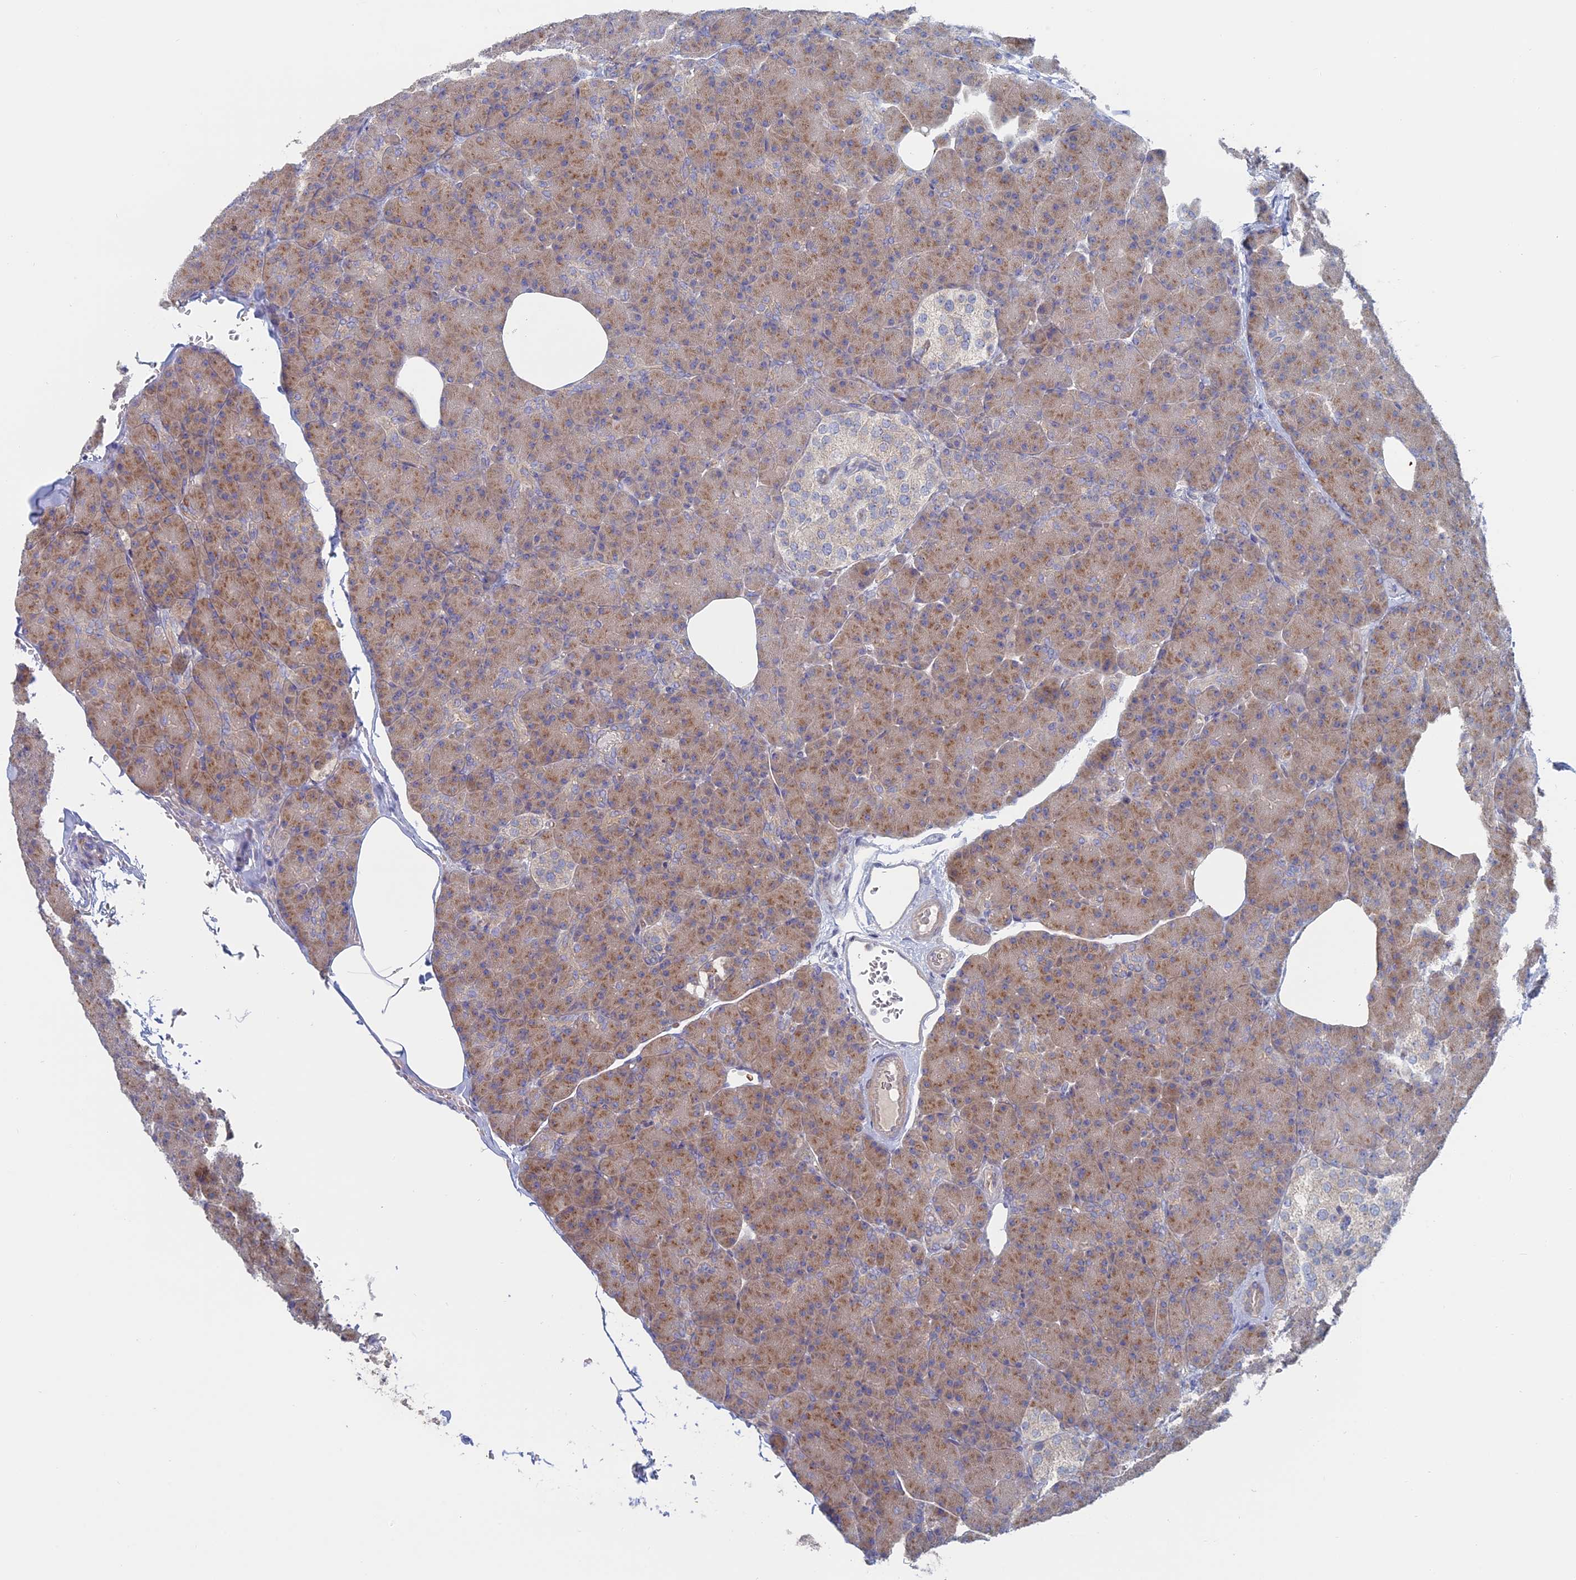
{"staining": {"intensity": "moderate", "quantity": ">75%", "location": "cytoplasmic/membranous"}, "tissue": "pancreas", "cell_type": "Exocrine glandular cells", "image_type": "normal", "snomed": [{"axis": "morphology", "description": "Normal tissue, NOS"}, {"axis": "topography", "description": "Pancreas"}], "caption": "Brown immunohistochemical staining in normal pancreas exhibits moderate cytoplasmic/membranous staining in approximately >75% of exocrine glandular cells.", "gene": "TBC1D30", "patient": {"sex": "female", "age": 43}}